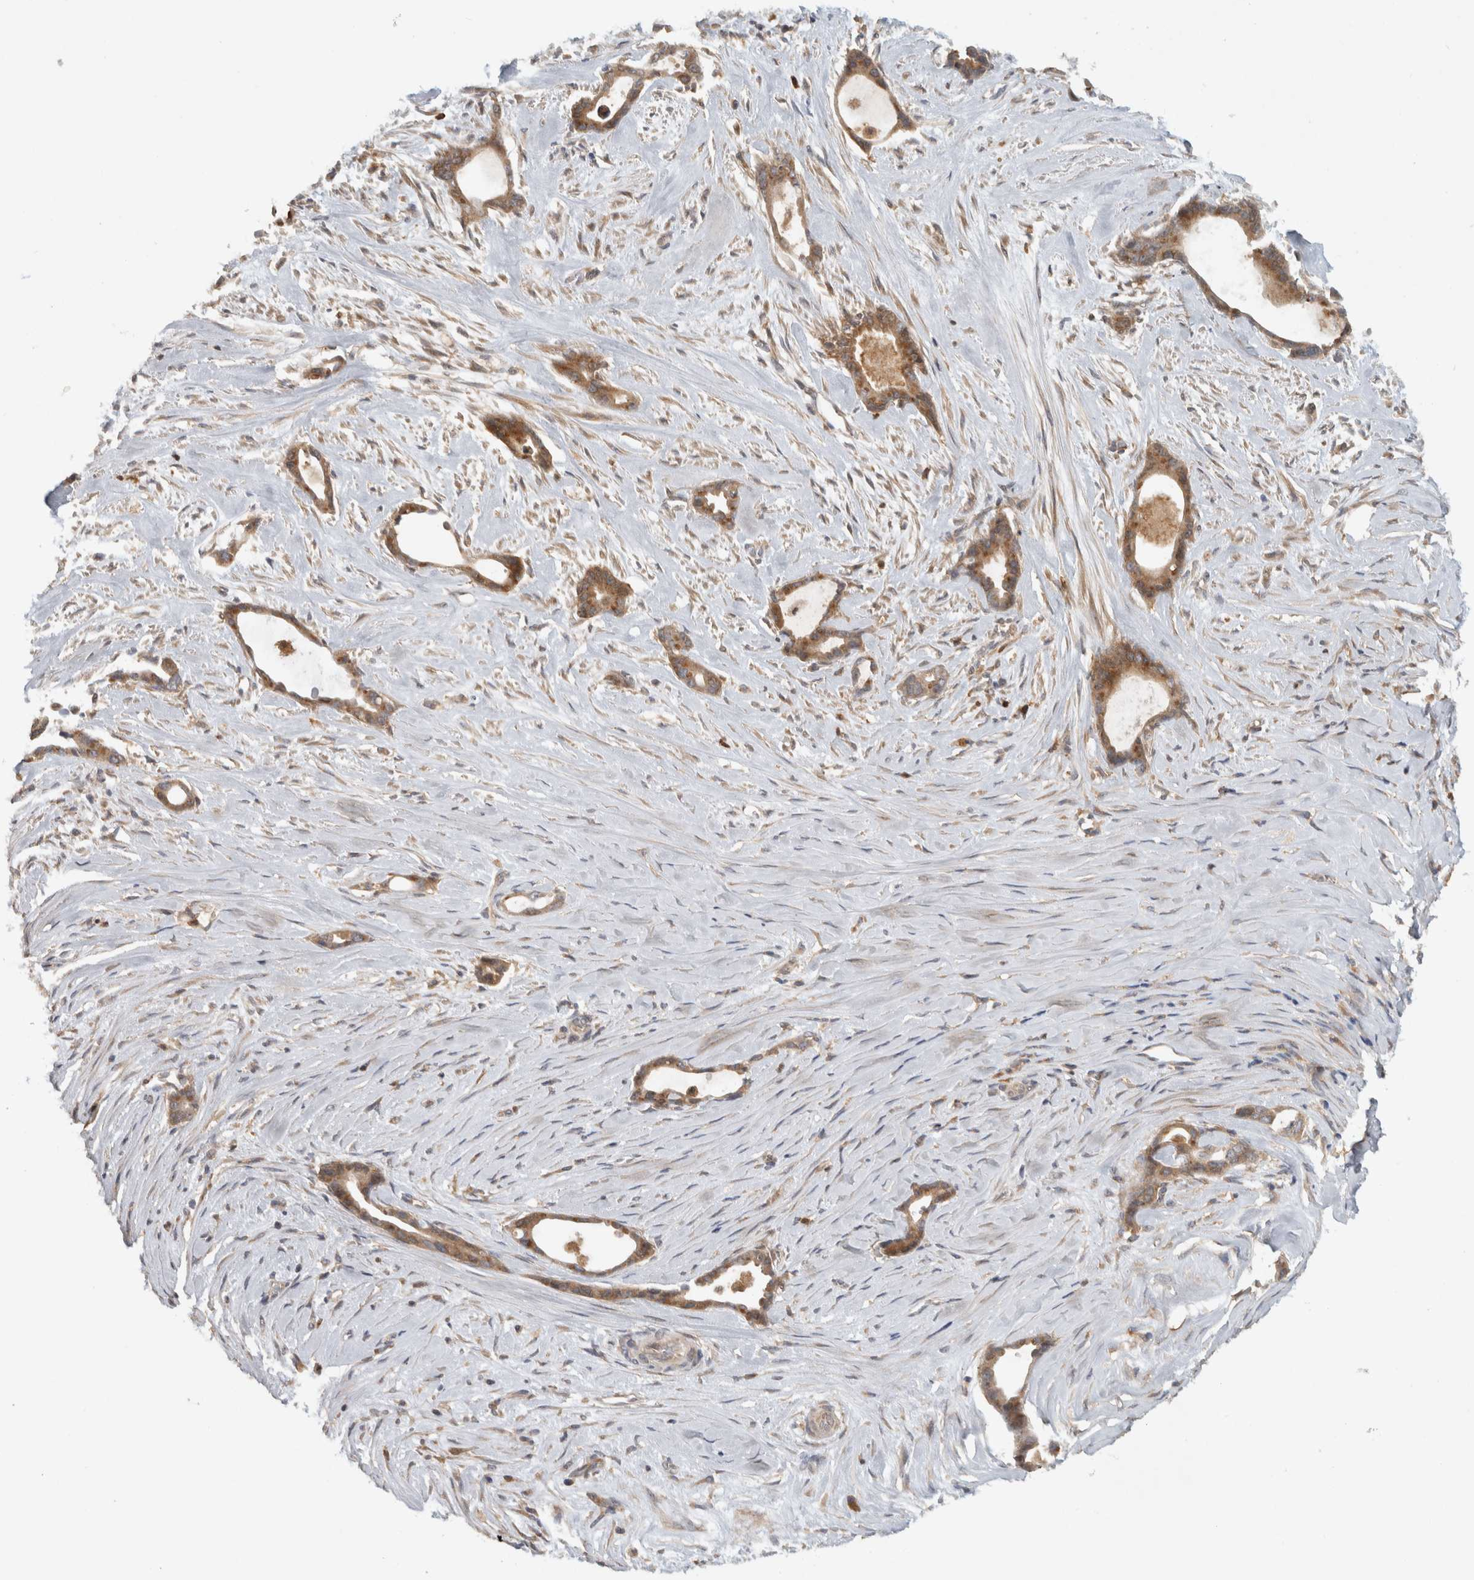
{"staining": {"intensity": "moderate", "quantity": ">75%", "location": "cytoplasmic/membranous"}, "tissue": "liver cancer", "cell_type": "Tumor cells", "image_type": "cancer", "snomed": [{"axis": "morphology", "description": "Cholangiocarcinoma"}, {"axis": "topography", "description": "Liver"}], "caption": "The histopathology image displays staining of liver cancer (cholangiocarcinoma), revealing moderate cytoplasmic/membranous protein positivity (brown color) within tumor cells. The staining was performed using DAB (3,3'-diaminobenzidine) to visualize the protein expression in brown, while the nuclei were stained in blue with hematoxylin (Magnification: 20x).", "gene": "VEPH1", "patient": {"sex": "female", "age": 55}}